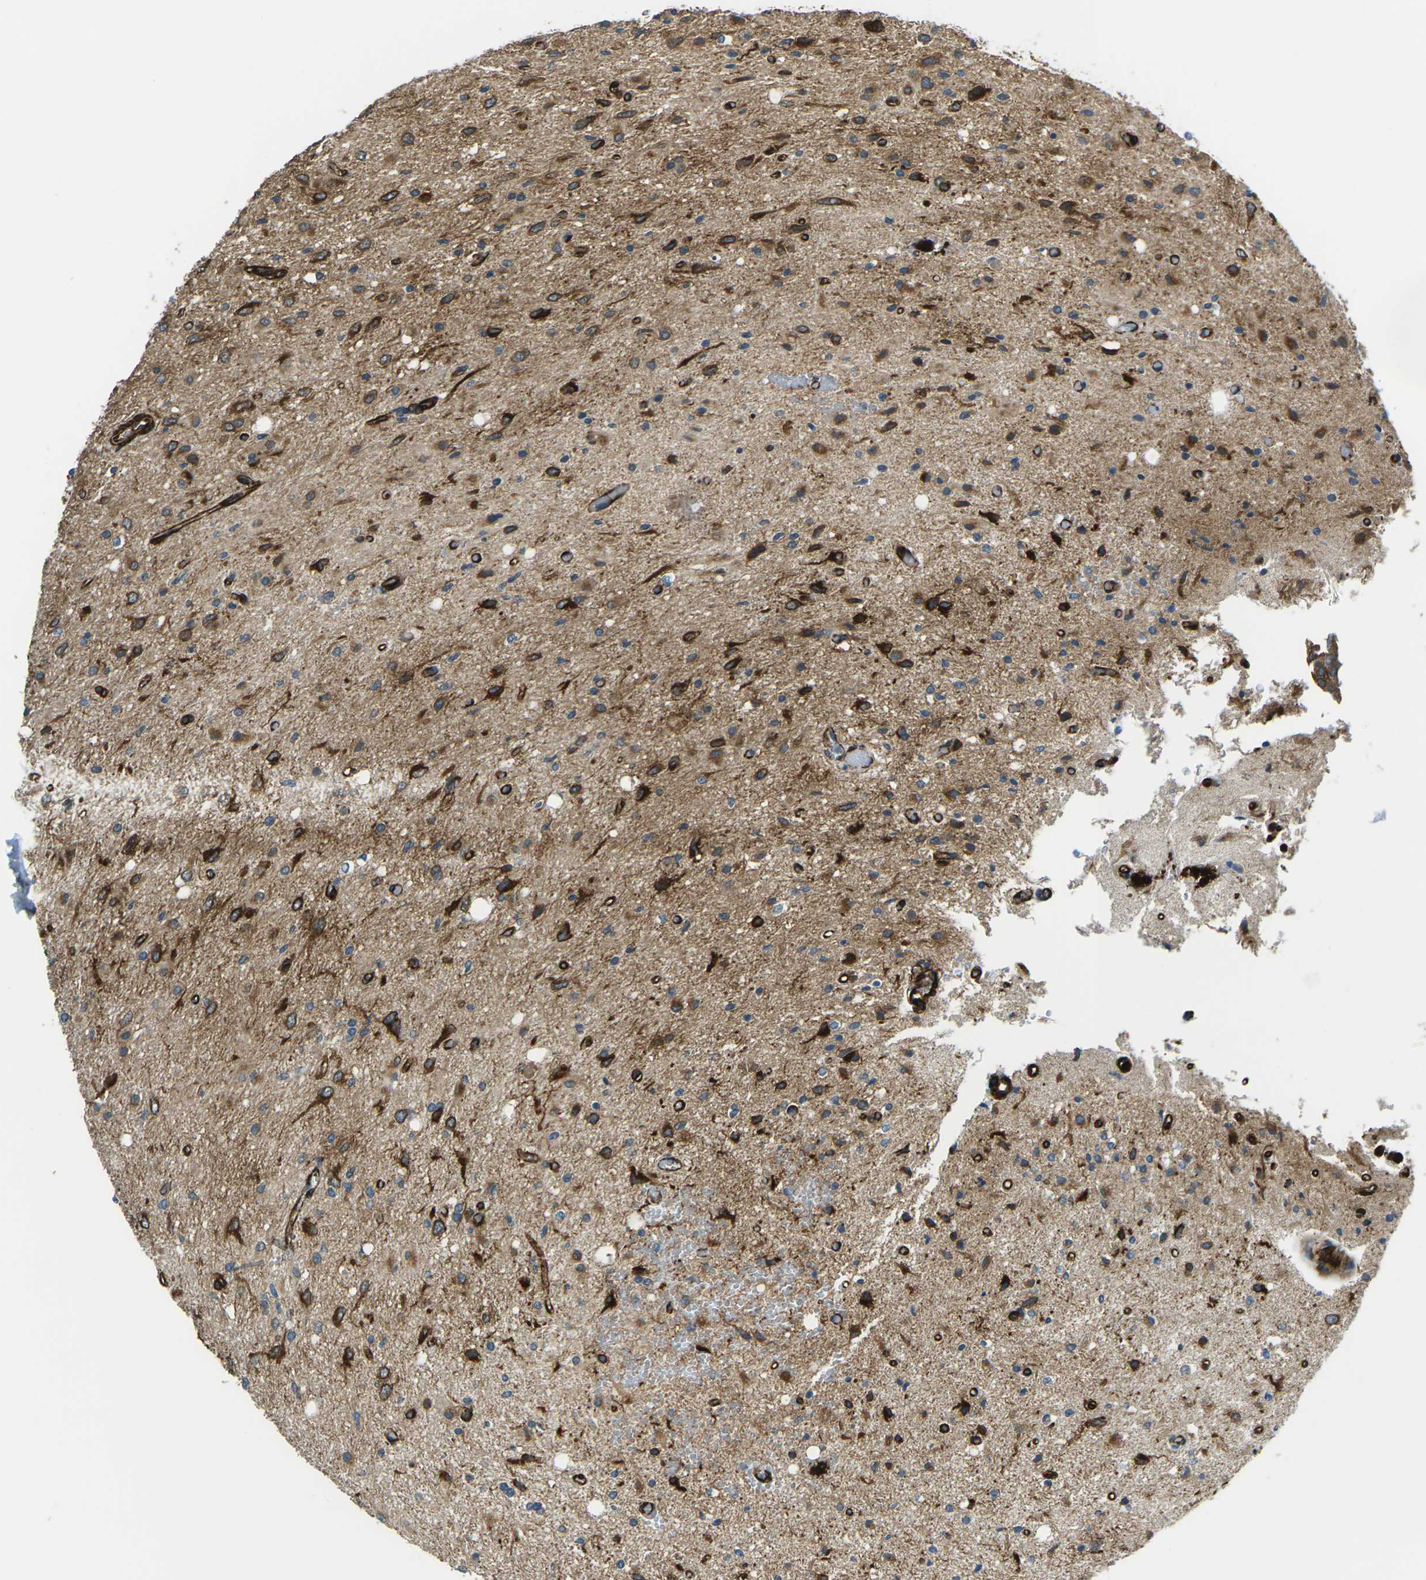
{"staining": {"intensity": "strong", "quantity": "25%-75%", "location": "cytoplasmic/membranous"}, "tissue": "glioma", "cell_type": "Tumor cells", "image_type": "cancer", "snomed": [{"axis": "morphology", "description": "Glioma, malignant, Low grade"}, {"axis": "topography", "description": "Brain"}], "caption": "Malignant glioma (low-grade) was stained to show a protein in brown. There is high levels of strong cytoplasmic/membranous positivity in approximately 25%-75% of tumor cells.", "gene": "GRAMD1C", "patient": {"sex": "male", "age": 77}}